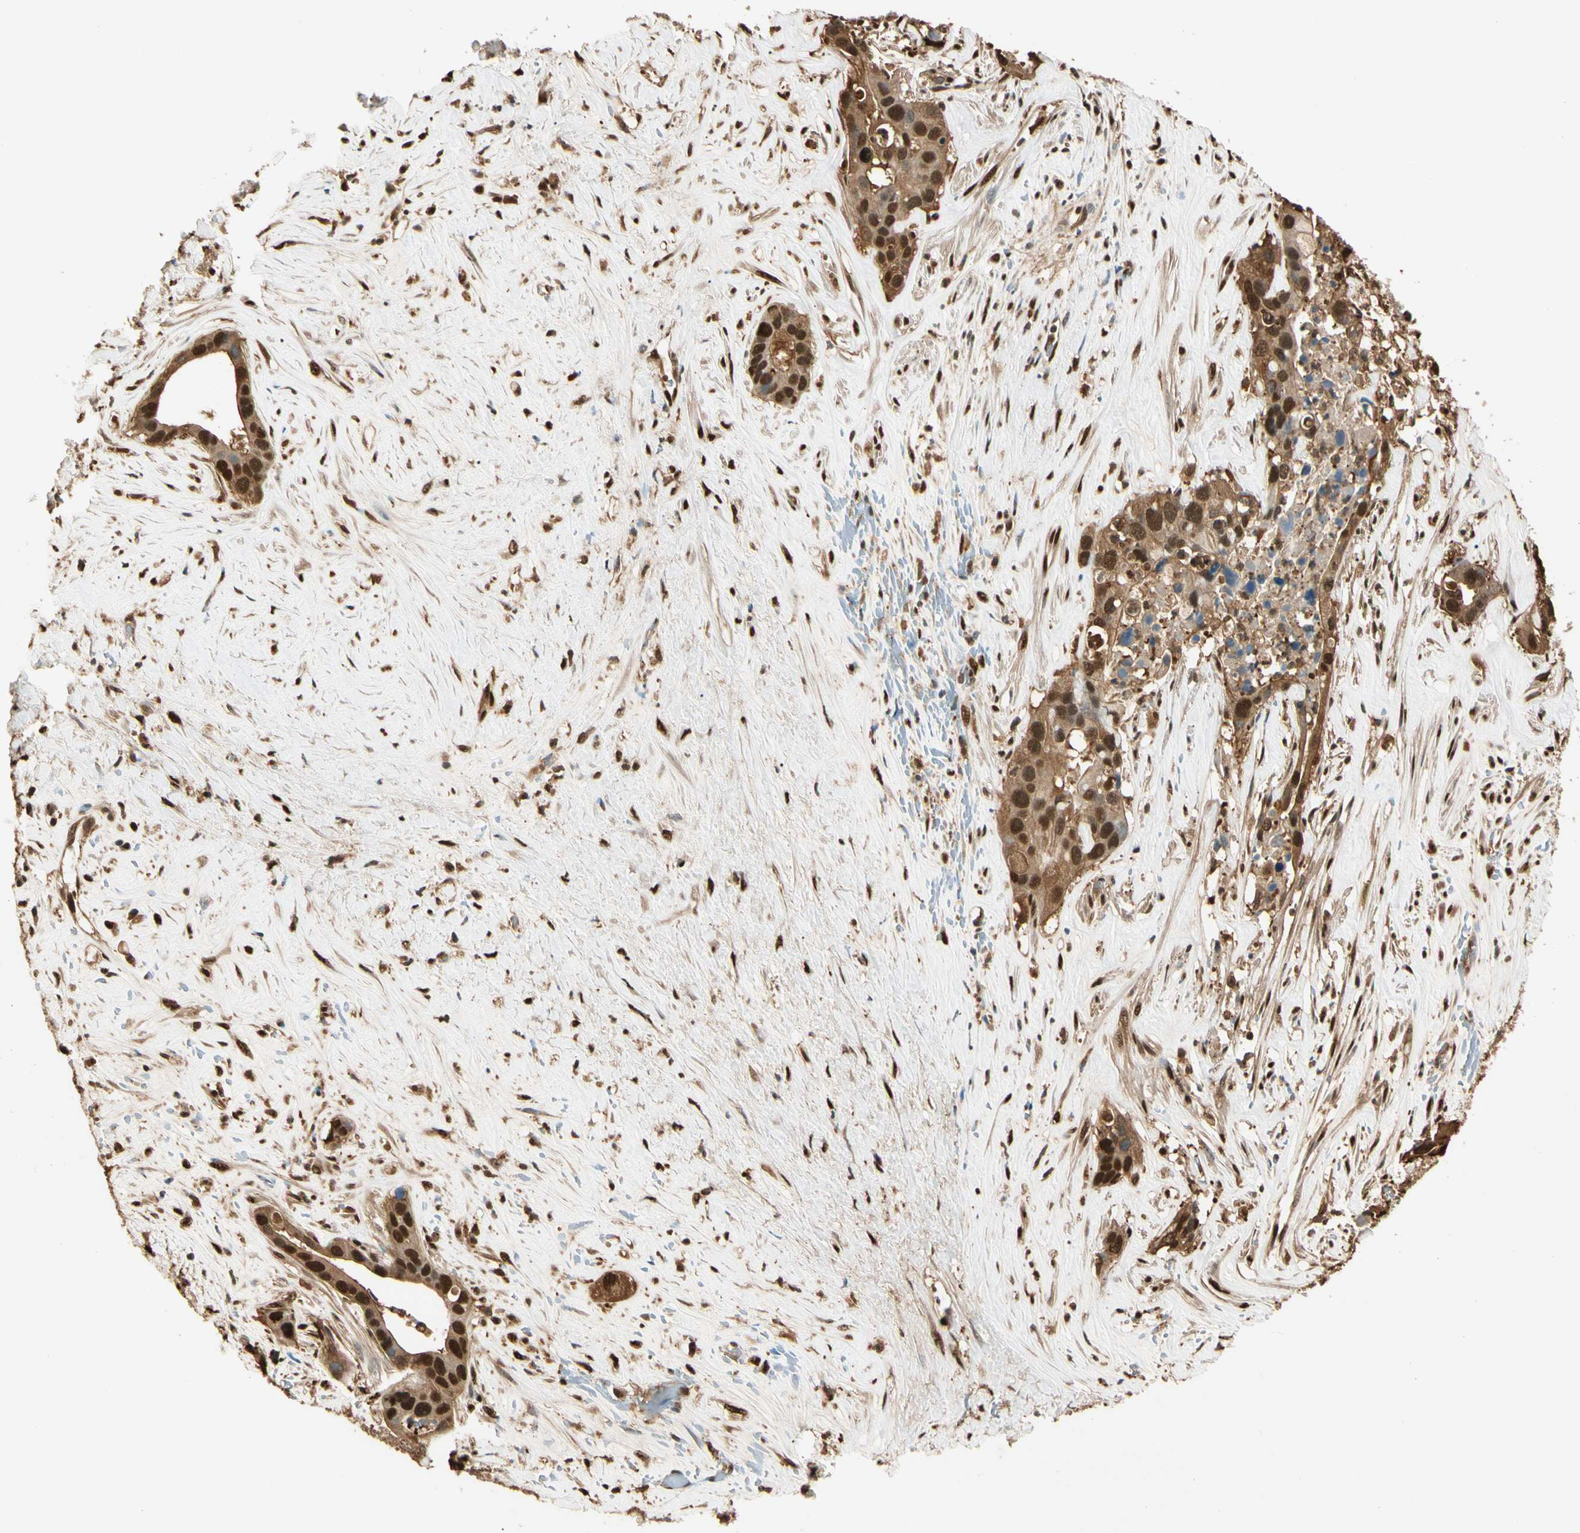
{"staining": {"intensity": "strong", "quantity": ">75%", "location": "cytoplasmic/membranous,nuclear"}, "tissue": "liver cancer", "cell_type": "Tumor cells", "image_type": "cancer", "snomed": [{"axis": "morphology", "description": "Cholangiocarcinoma"}, {"axis": "topography", "description": "Liver"}], "caption": "Protein expression analysis of cholangiocarcinoma (liver) demonstrates strong cytoplasmic/membranous and nuclear expression in approximately >75% of tumor cells.", "gene": "PNCK", "patient": {"sex": "female", "age": 65}}